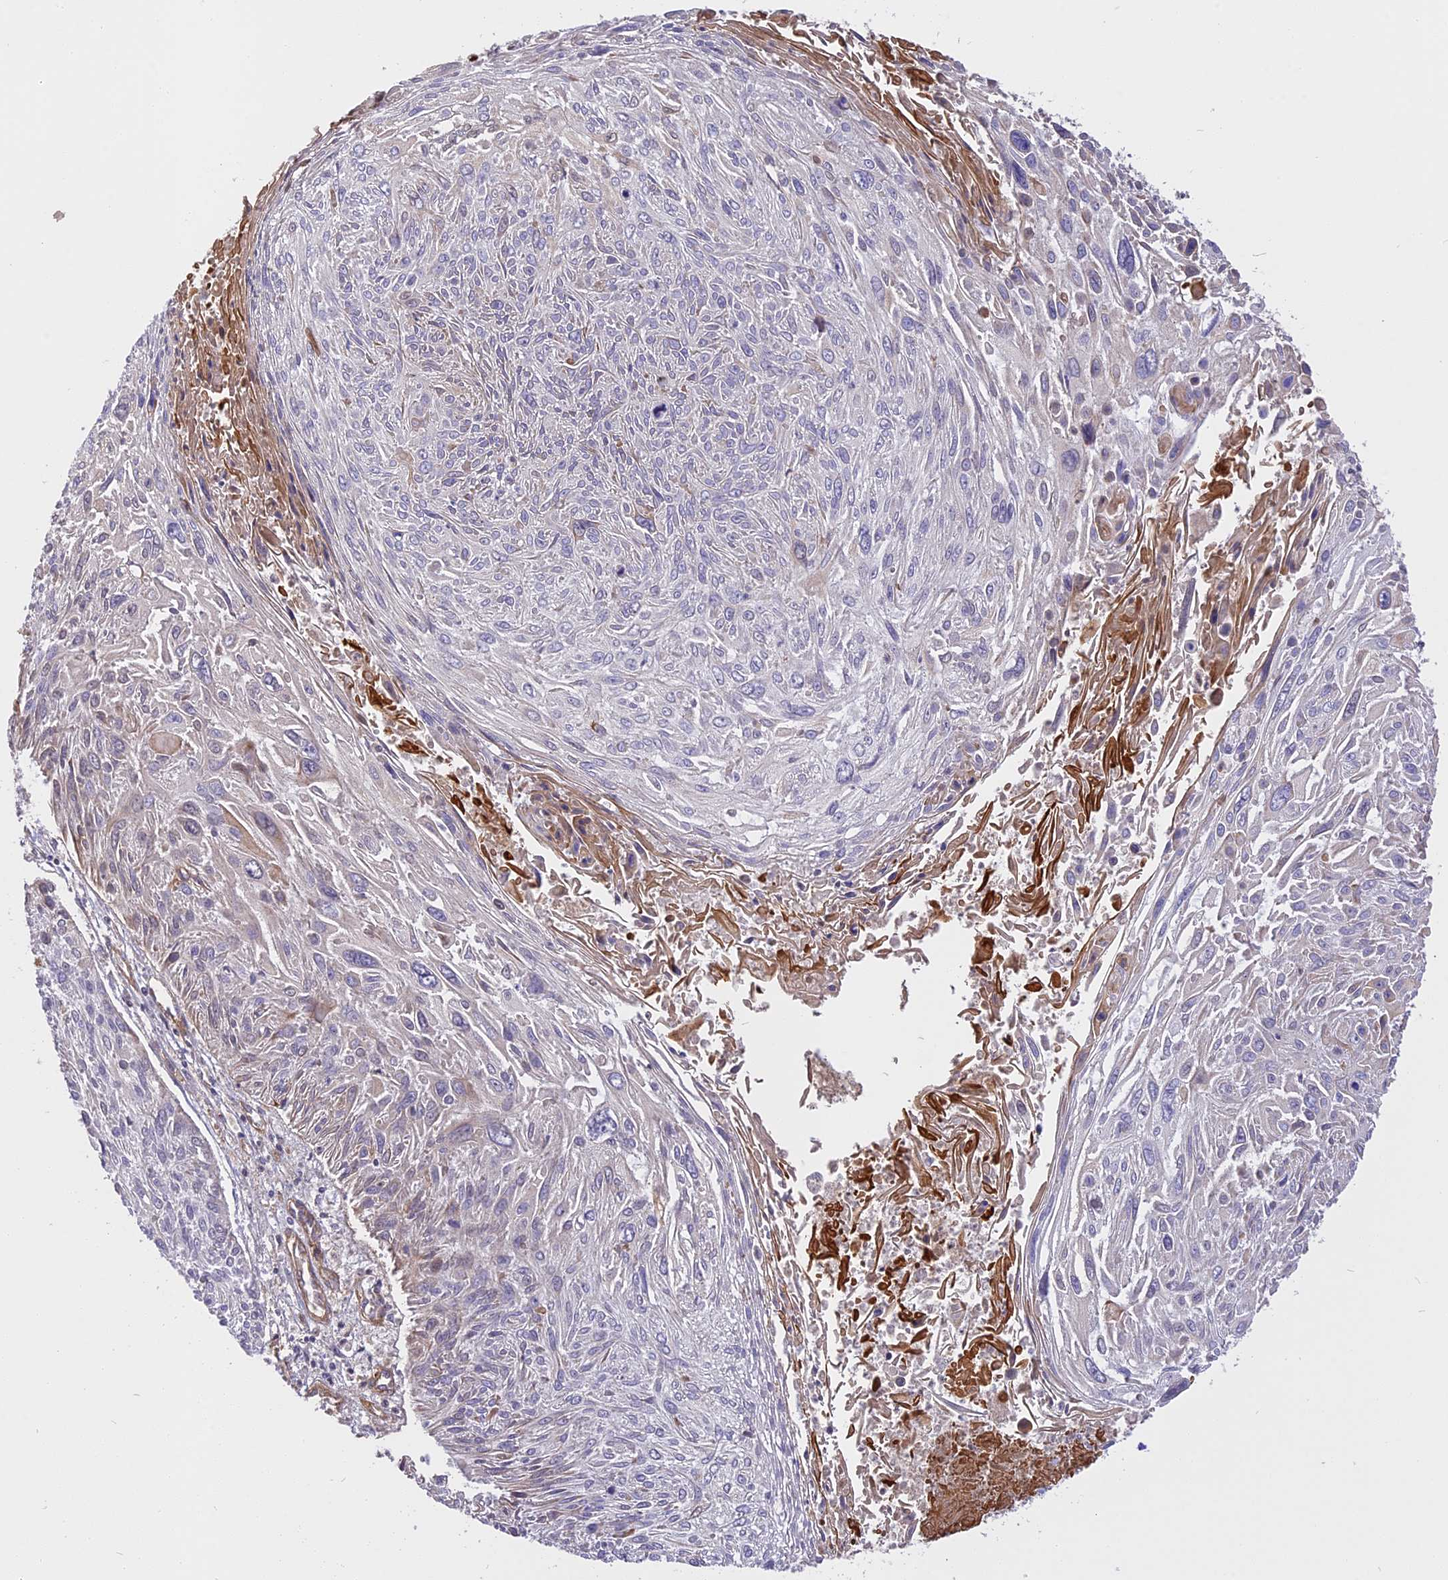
{"staining": {"intensity": "weak", "quantity": "<25%", "location": "cytoplasmic/membranous"}, "tissue": "cervical cancer", "cell_type": "Tumor cells", "image_type": "cancer", "snomed": [{"axis": "morphology", "description": "Squamous cell carcinoma, NOS"}, {"axis": "topography", "description": "Cervix"}], "caption": "Tumor cells are negative for protein expression in human squamous cell carcinoma (cervical).", "gene": "RERGL", "patient": {"sex": "female", "age": 51}}